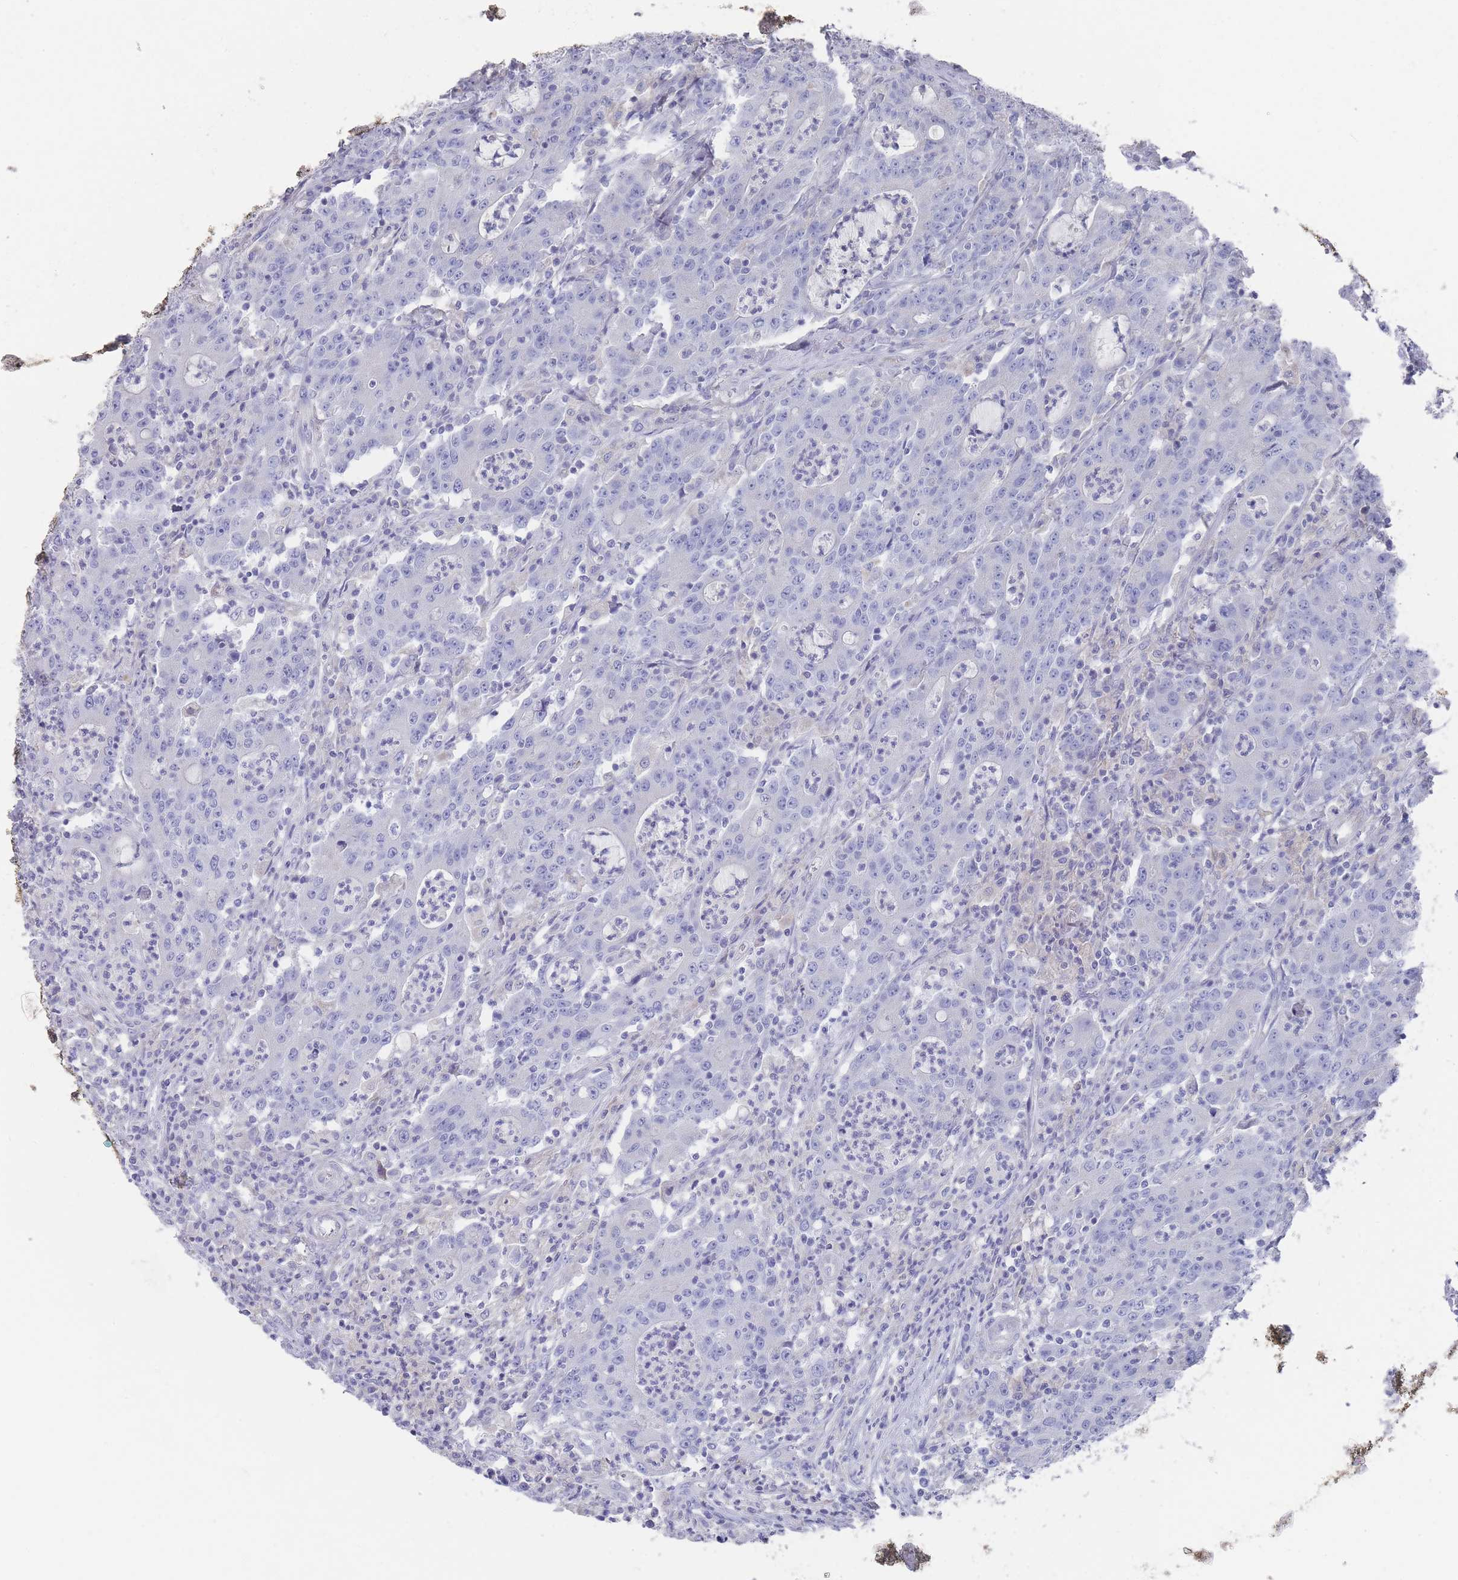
{"staining": {"intensity": "negative", "quantity": "none", "location": "none"}, "tissue": "colorectal cancer", "cell_type": "Tumor cells", "image_type": "cancer", "snomed": [{"axis": "morphology", "description": "Adenocarcinoma, NOS"}, {"axis": "topography", "description": "Colon"}], "caption": "Human colorectal adenocarcinoma stained for a protein using IHC reveals no positivity in tumor cells.", "gene": "SCCPDH", "patient": {"sex": "male", "age": 83}}